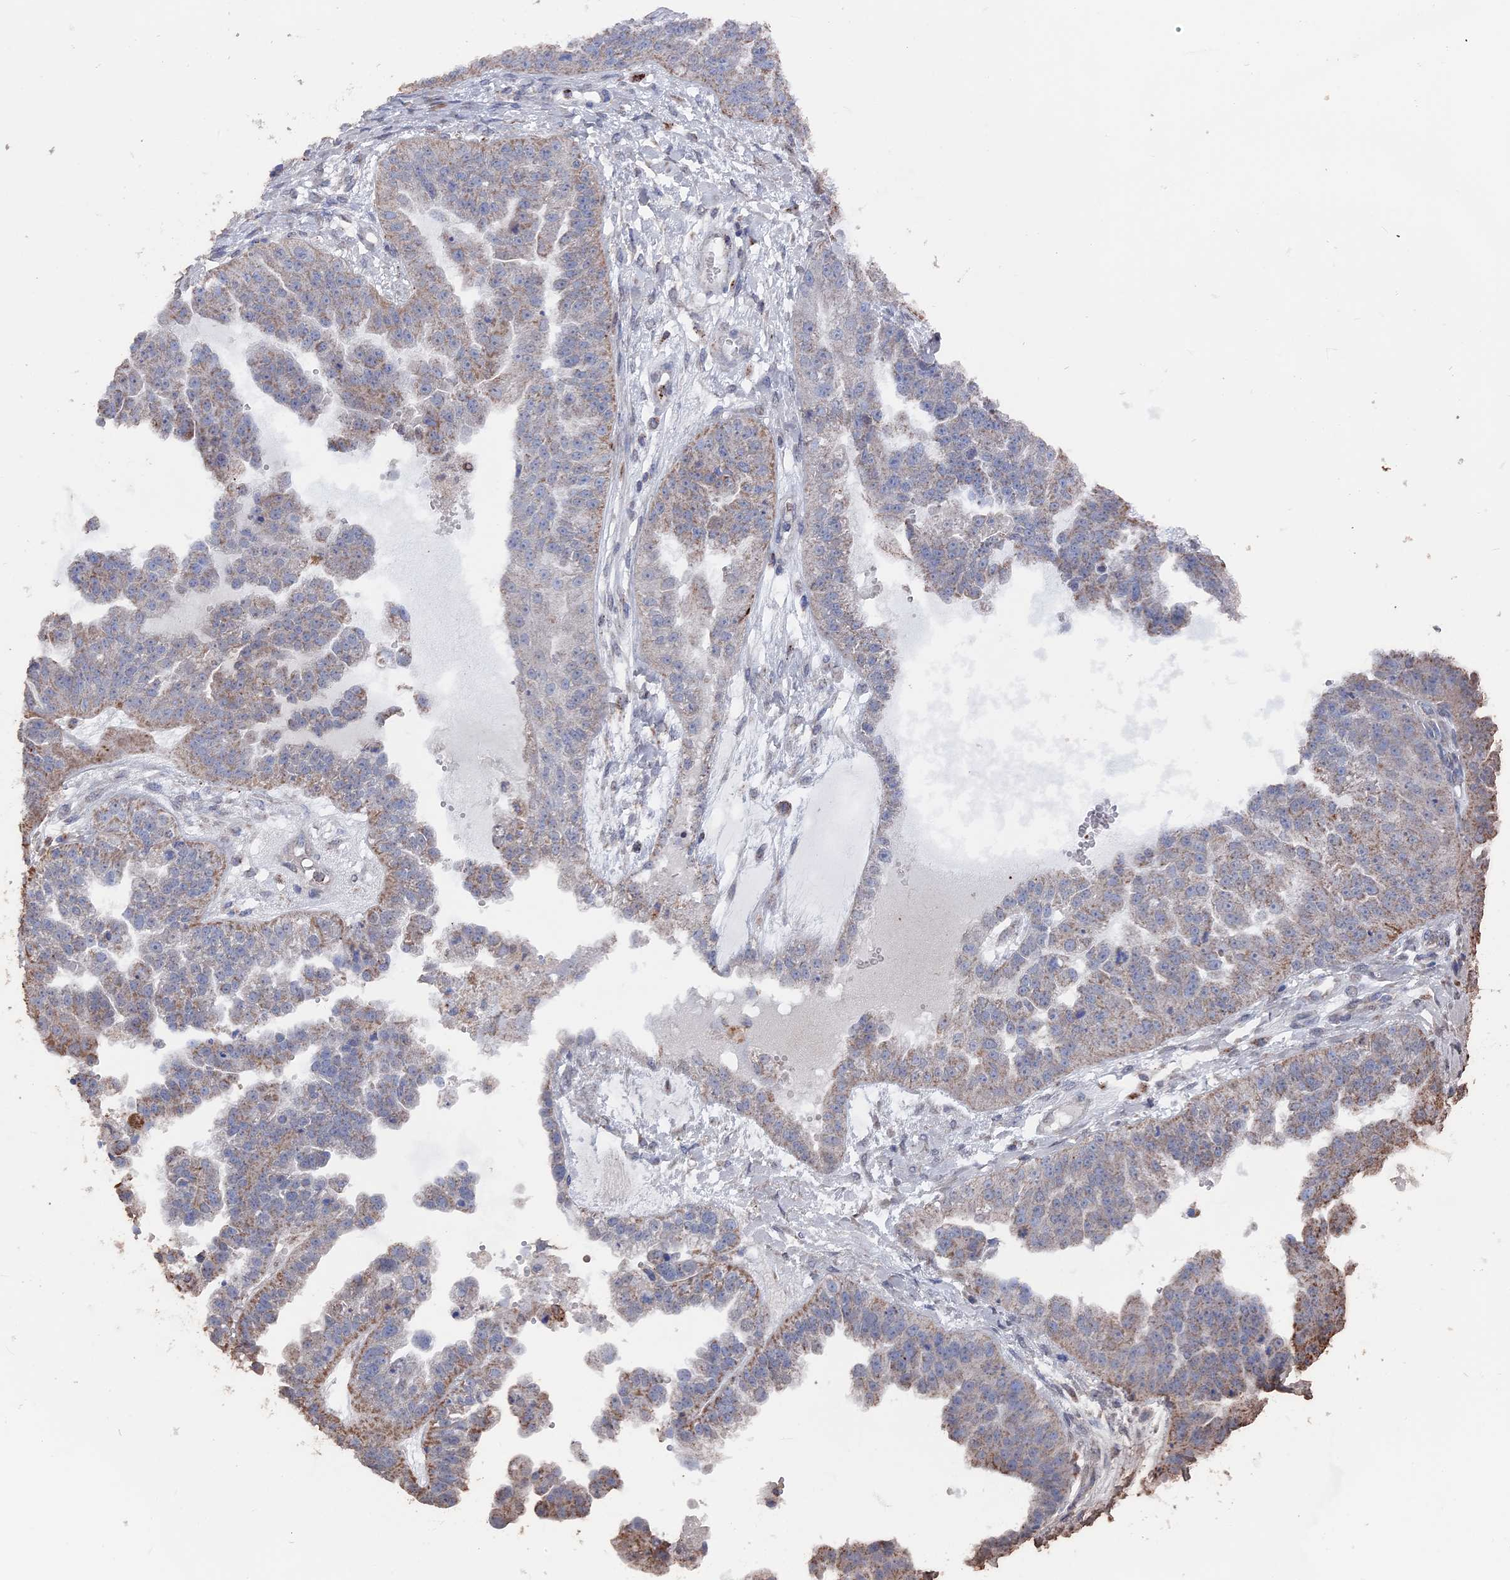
{"staining": {"intensity": "moderate", "quantity": "<25%", "location": "cytoplasmic/membranous"}, "tissue": "ovarian cancer", "cell_type": "Tumor cells", "image_type": "cancer", "snomed": [{"axis": "morphology", "description": "Cystadenocarcinoma, serous, NOS"}, {"axis": "topography", "description": "Ovary"}], "caption": "Immunohistochemical staining of ovarian cancer (serous cystadenocarcinoma) exhibits moderate cytoplasmic/membranous protein staining in about <25% of tumor cells.", "gene": "SMG9", "patient": {"sex": "female", "age": 58}}